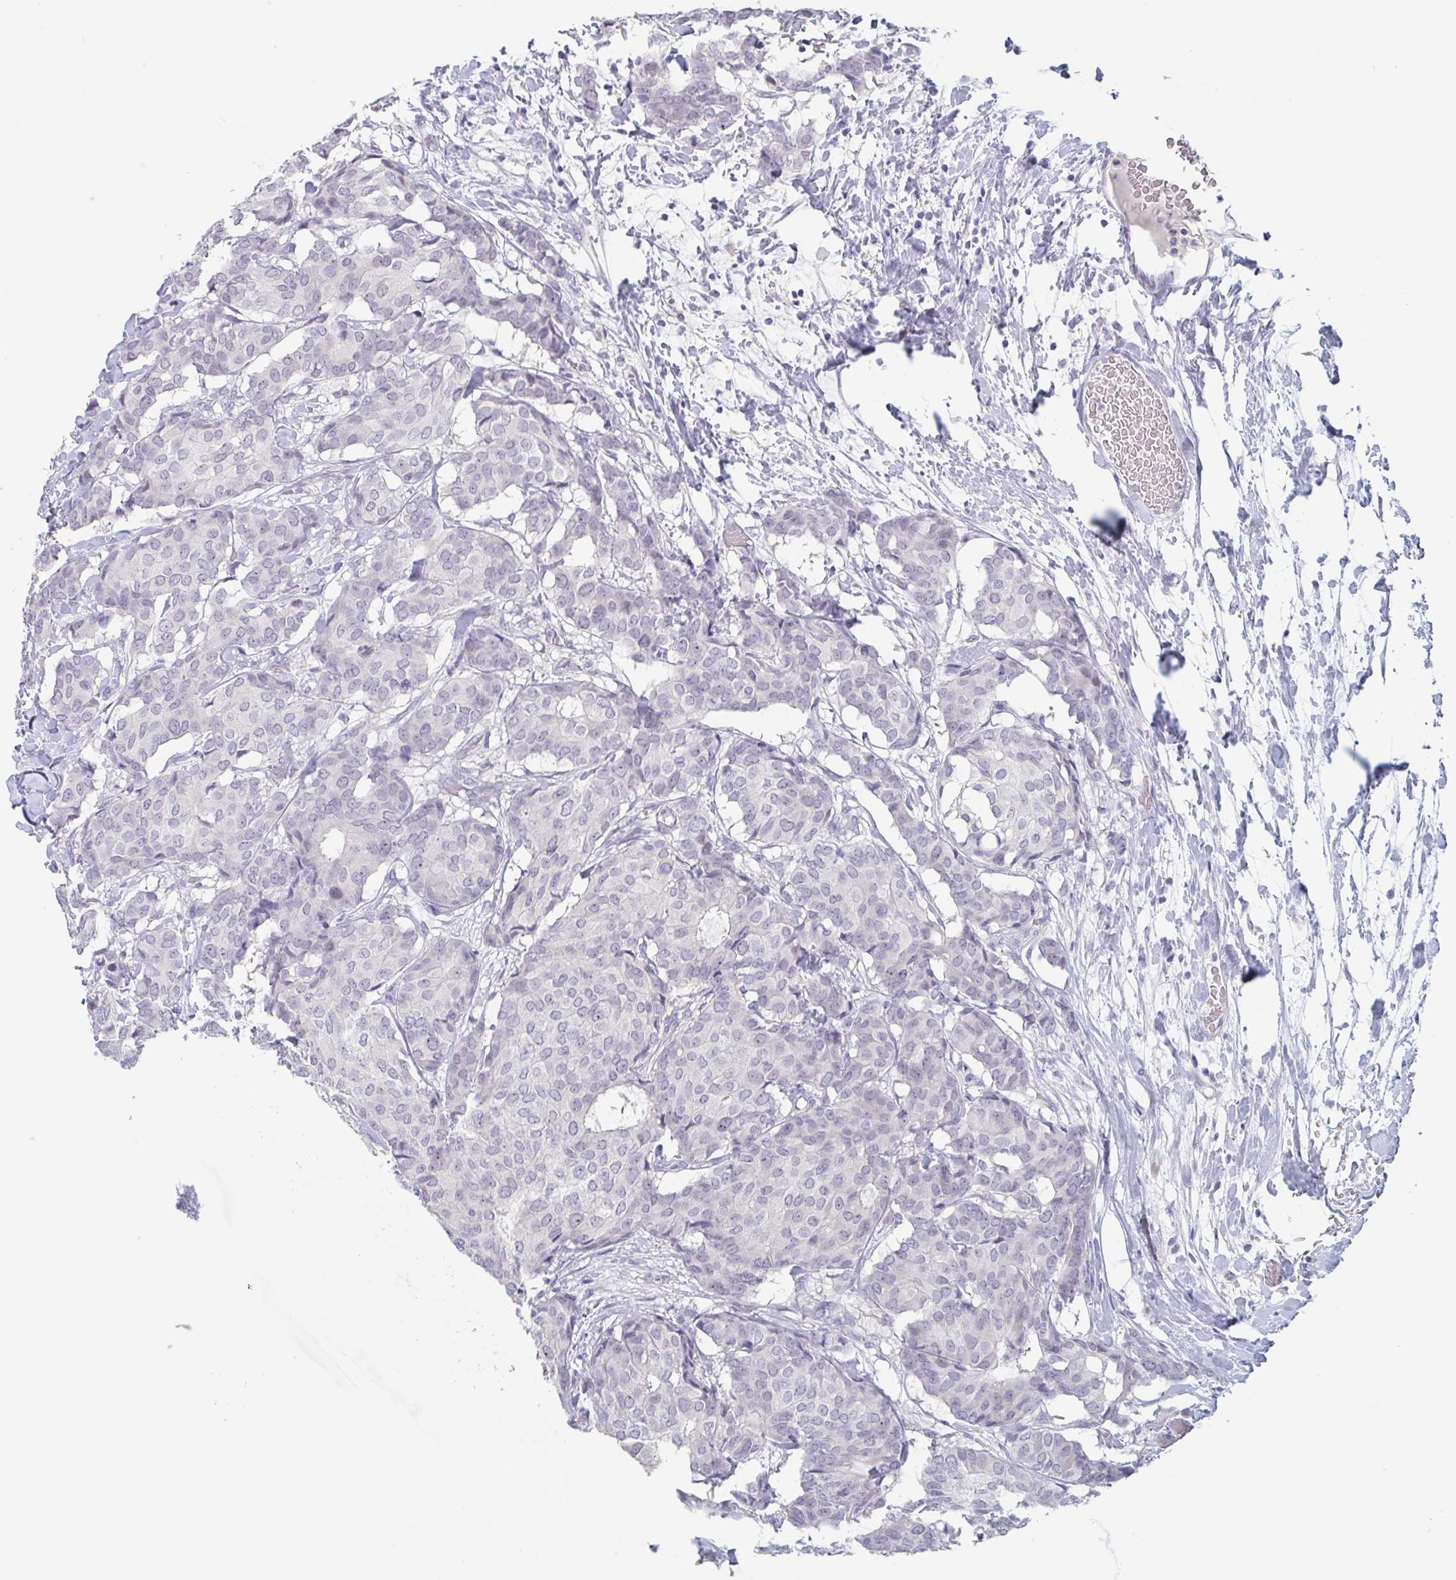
{"staining": {"intensity": "negative", "quantity": "none", "location": "none"}, "tissue": "breast cancer", "cell_type": "Tumor cells", "image_type": "cancer", "snomed": [{"axis": "morphology", "description": "Duct carcinoma"}, {"axis": "topography", "description": "Breast"}], "caption": "Micrograph shows no significant protein positivity in tumor cells of breast infiltrating ductal carcinoma.", "gene": "NOXRED1", "patient": {"sex": "female", "age": 75}}